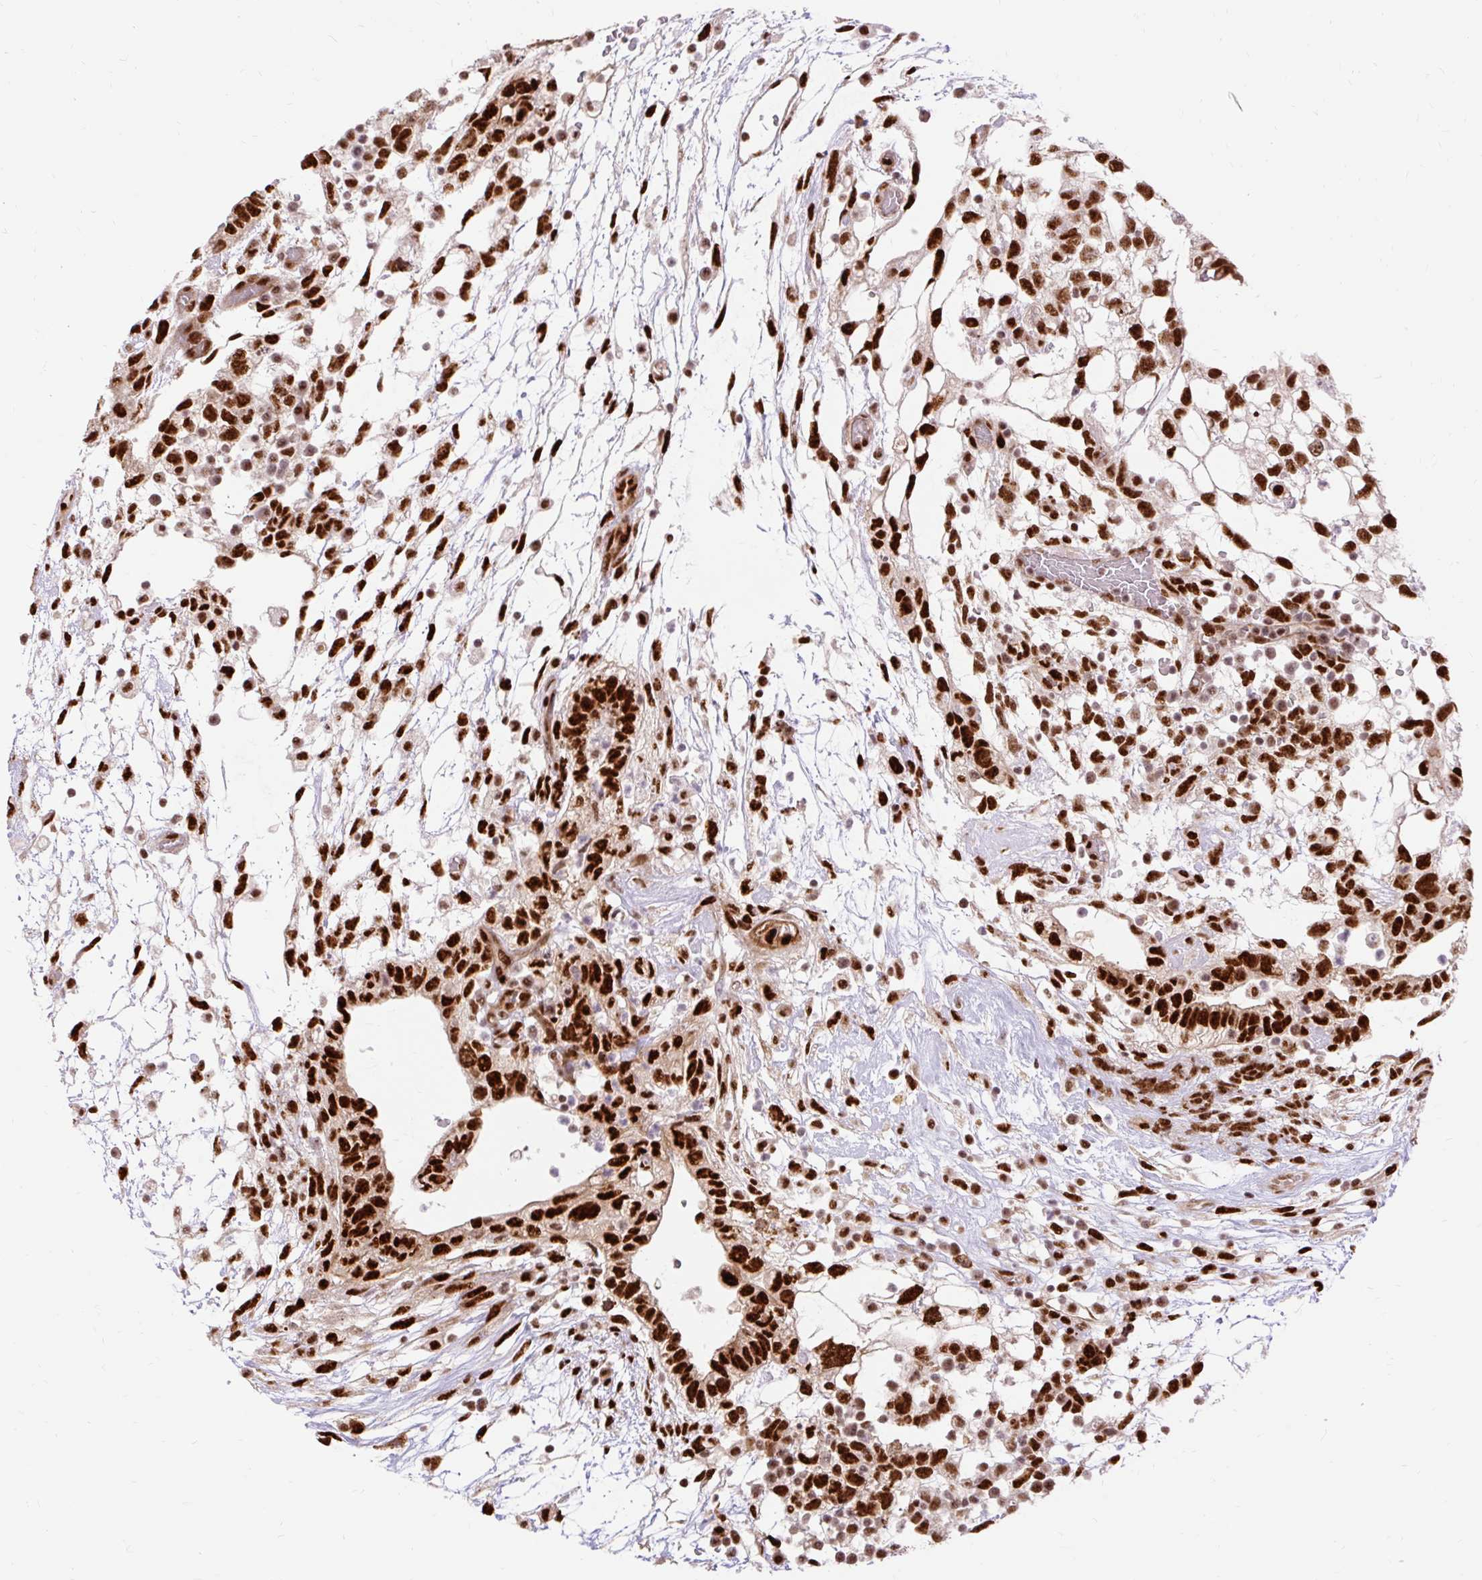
{"staining": {"intensity": "strong", "quantity": ">75%", "location": "nuclear"}, "tissue": "testis cancer", "cell_type": "Tumor cells", "image_type": "cancer", "snomed": [{"axis": "morphology", "description": "Carcinoma, Embryonal, NOS"}, {"axis": "topography", "description": "Testis"}], "caption": "Testis cancer stained with a brown dye demonstrates strong nuclear positive expression in about >75% of tumor cells.", "gene": "MECOM", "patient": {"sex": "male", "age": 32}}